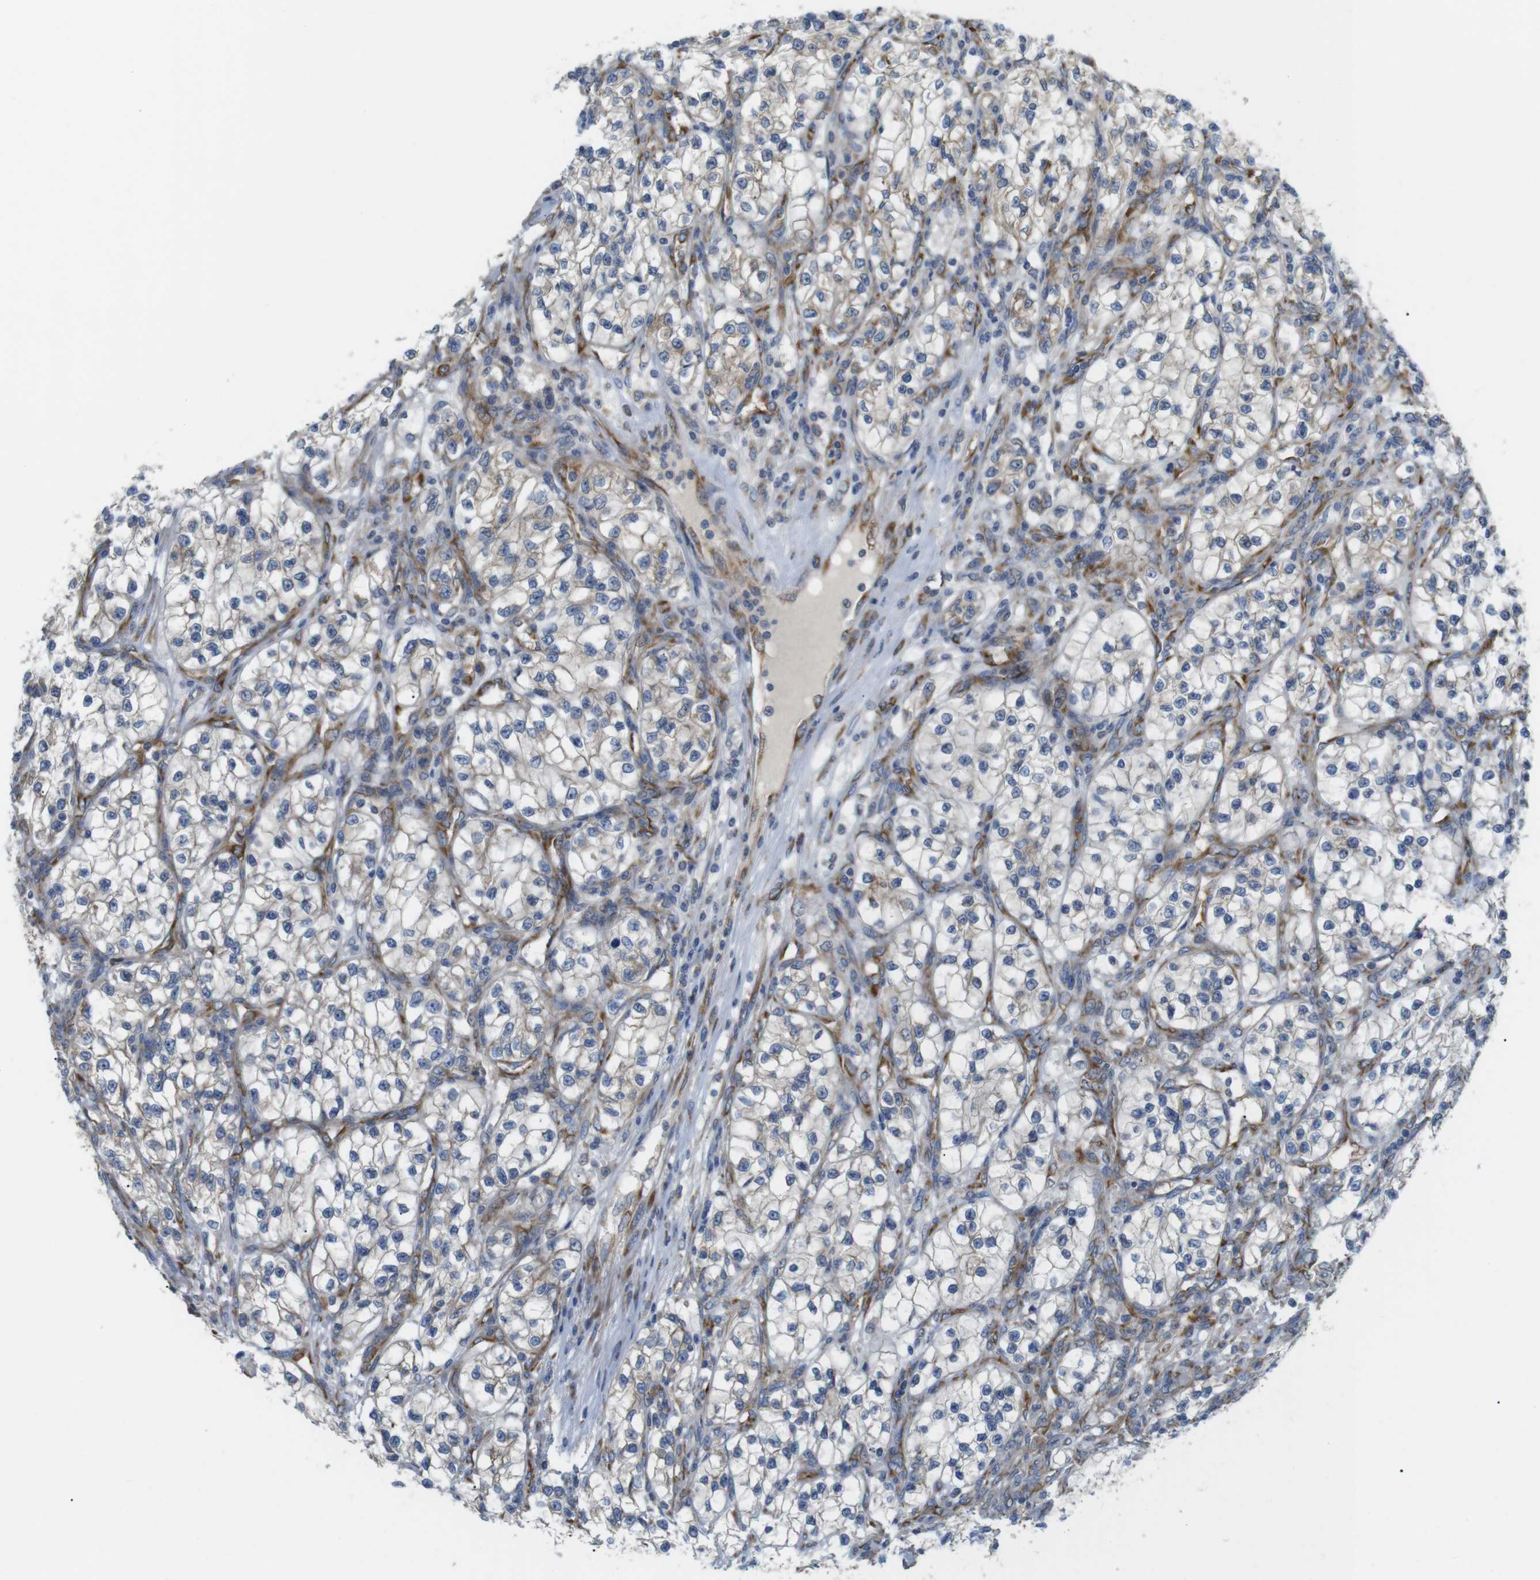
{"staining": {"intensity": "weak", "quantity": "25%-75%", "location": "cytoplasmic/membranous"}, "tissue": "renal cancer", "cell_type": "Tumor cells", "image_type": "cancer", "snomed": [{"axis": "morphology", "description": "Adenocarcinoma, NOS"}, {"axis": "topography", "description": "Kidney"}], "caption": "IHC (DAB) staining of human renal cancer (adenocarcinoma) demonstrates weak cytoplasmic/membranous protein staining in about 25%-75% of tumor cells.", "gene": "PCNX2", "patient": {"sex": "female", "age": 57}}